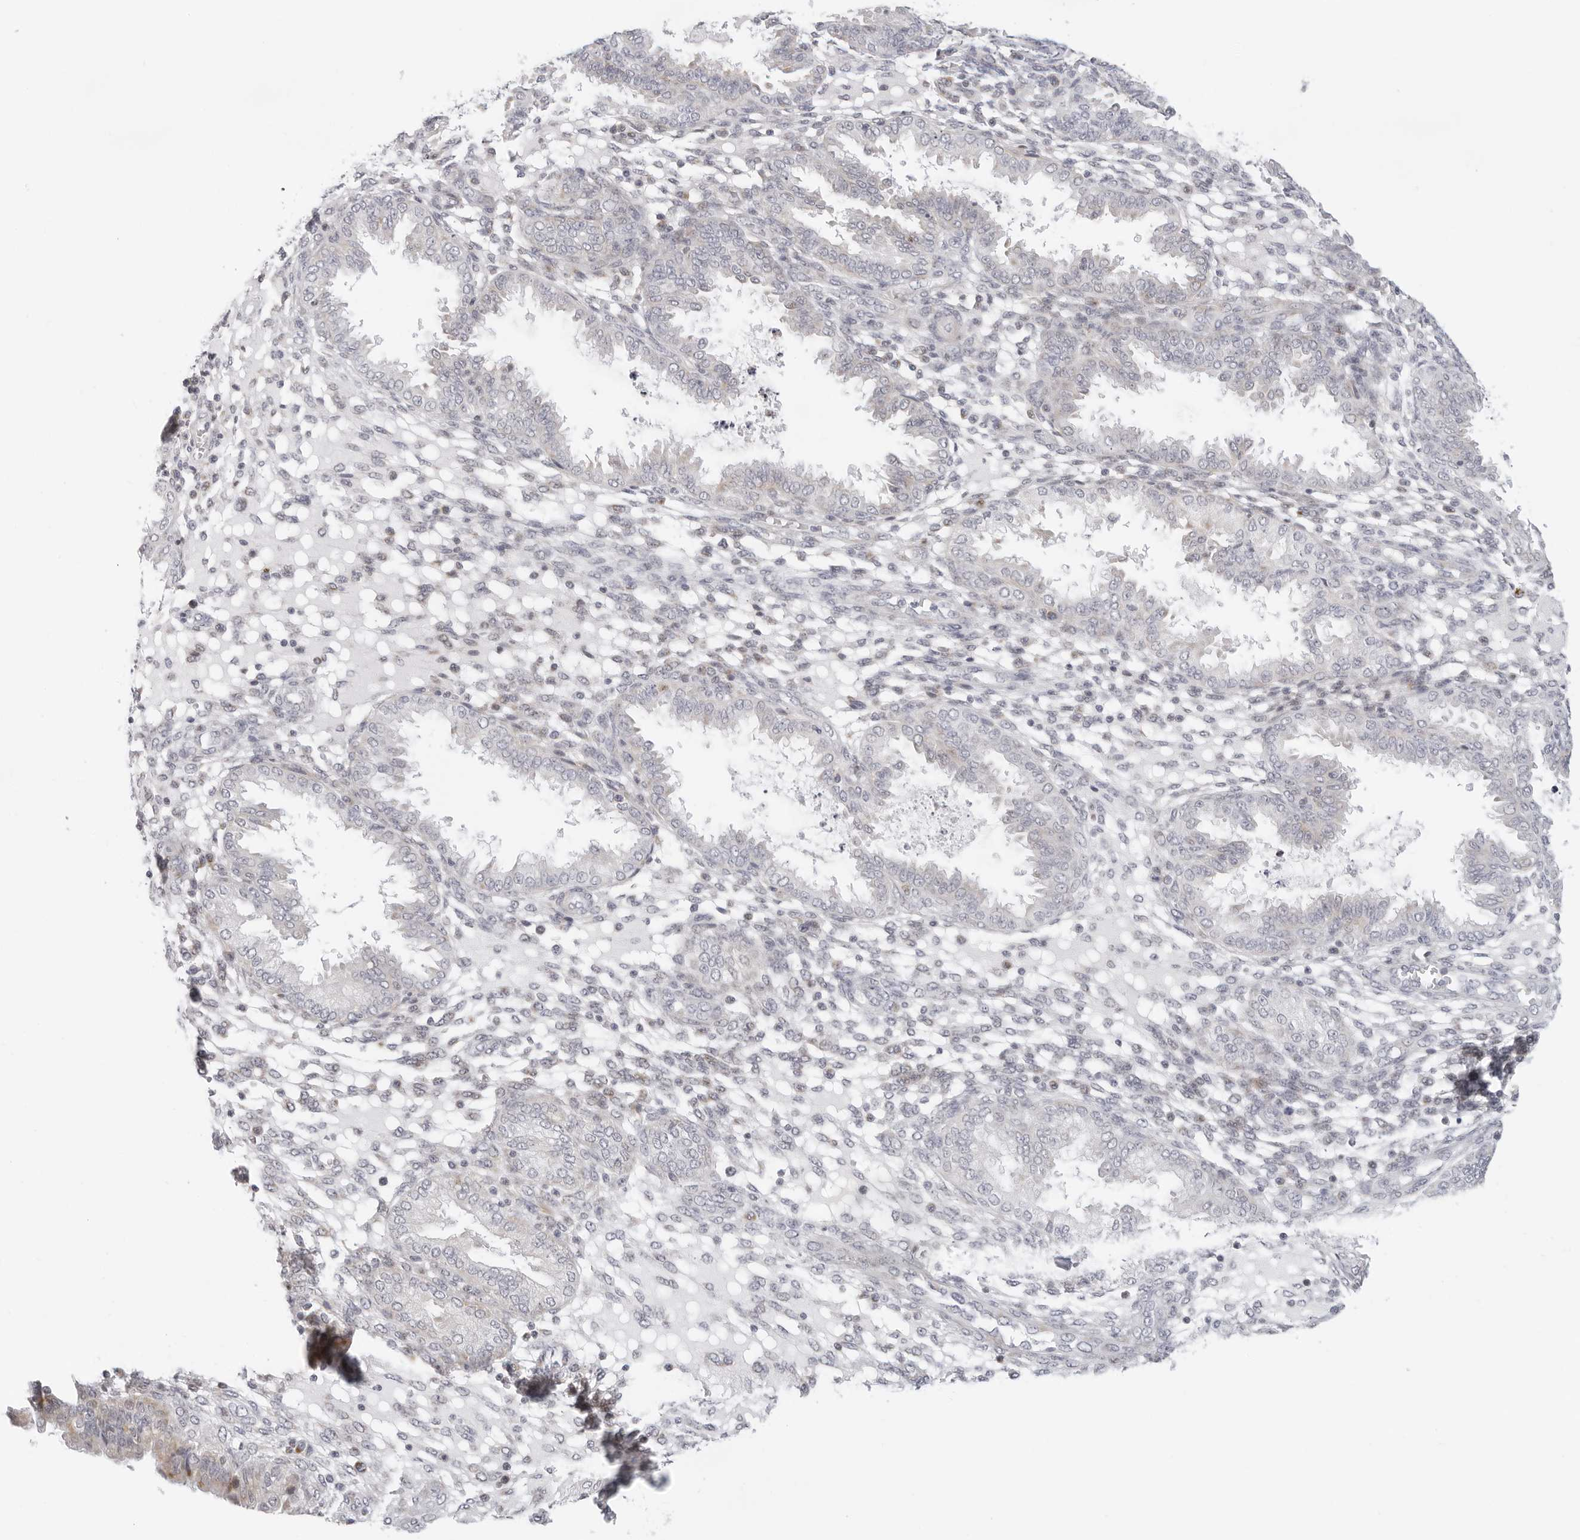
{"staining": {"intensity": "negative", "quantity": "none", "location": "none"}, "tissue": "endometrium", "cell_type": "Cells in endometrial stroma", "image_type": "normal", "snomed": [{"axis": "morphology", "description": "Normal tissue, NOS"}, {"axis": "topography", "description": "Endometrium"}], "caption": "The IHC photomicrograph has no significant positivity in cells in endometrial stroma of endometrium.", "gene": "CIART", "patient": {"sex": "female", "age": 33}}